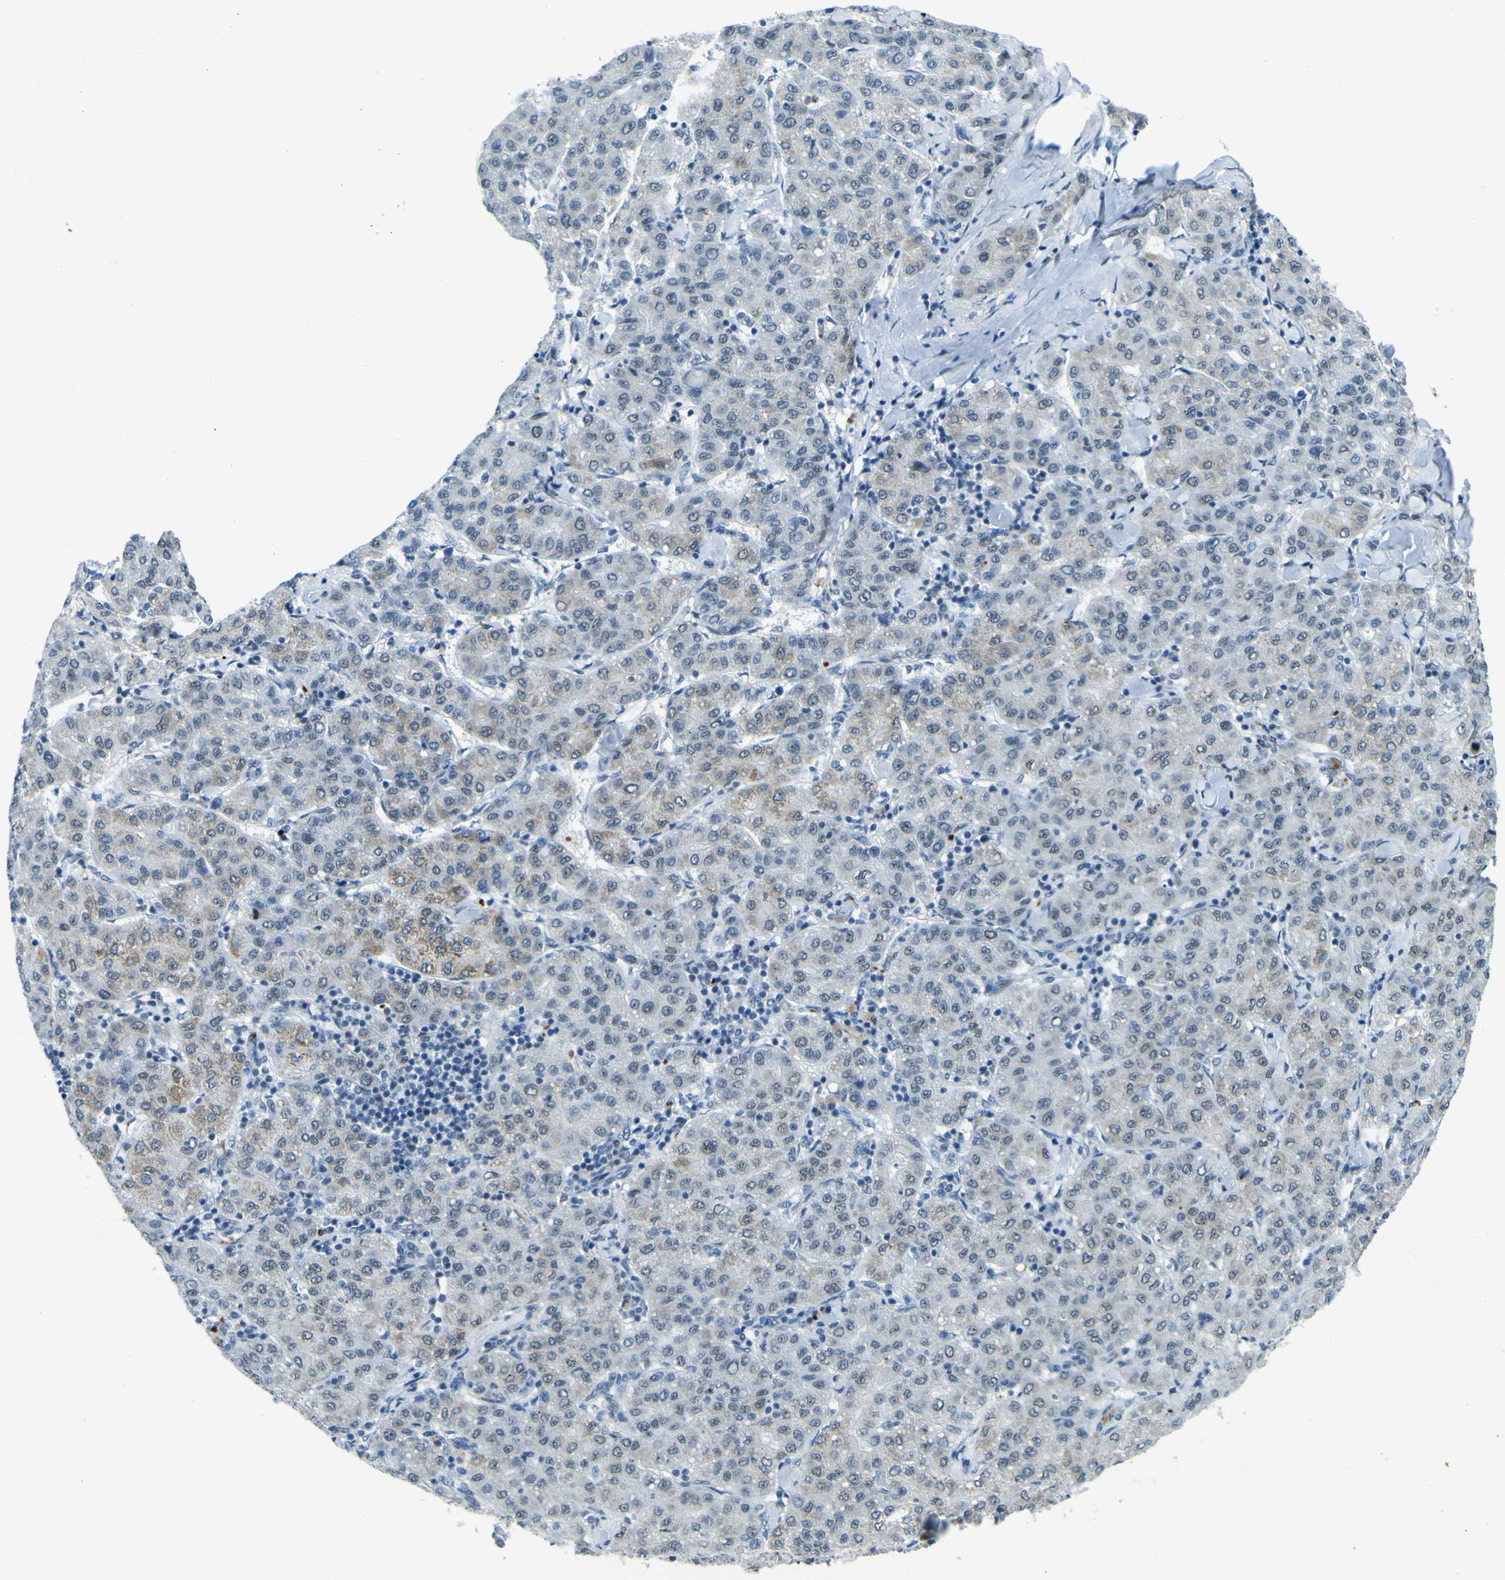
{"staining": {"intensity": "weak", "quantity": "<25%", "location": "cytoplasmic/membranous"}, "tissue": "liver cancer", "cell_type": "Tumor cells", "image_type": "cancer", "snomed": [{"axis": "morphology", "description": "Carcinoma, Hepatocellular, NOS"}, {"axis": "topography", "description": "Liver"}], "caption": "This is a histopathology image of immunohistochemistry (IHC) staining of hepatocellular carcinoma (liver), which shows no expression in tumor cells.", "gene": "CEBPG", "patient": {"sex": "male", "age": 65}}